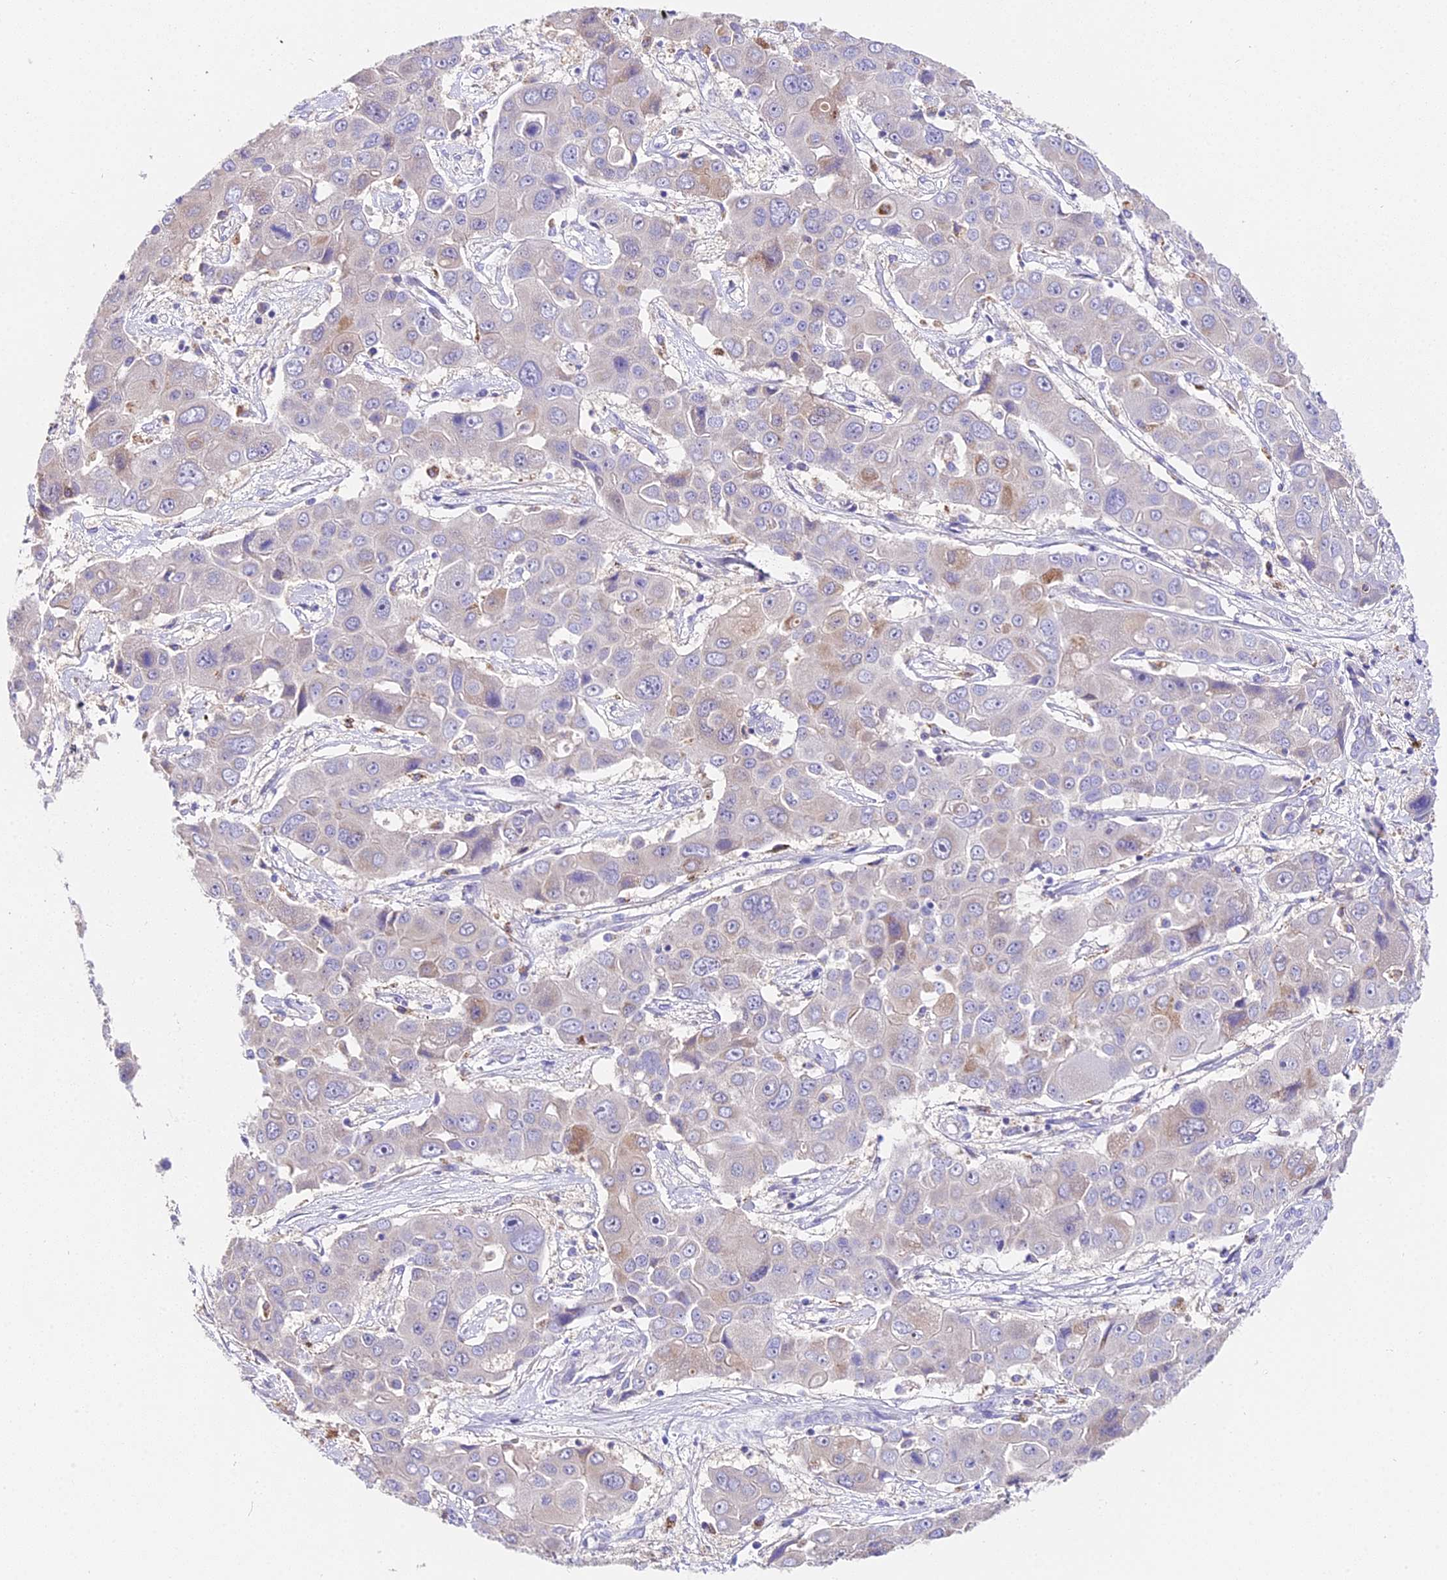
{"staining": {"intensity": "weak", "quantity": "<25%", "location": "cytoplasmic/membranous"}, "tissue": "liver cancer", "cell_type": "Tumor cells", "image_type": "cancer", "snomed": [{"axis": "morphology", "description": "Cholangiocarcinoma"}, {"axis": "topography", "description": "Liver"}], "caption": "Tumor cells are negative for brown protein staining in liver cholangiocarcinoma.", "gene": "LYPD6", "patient": {"sex": "male", "age": 67}}